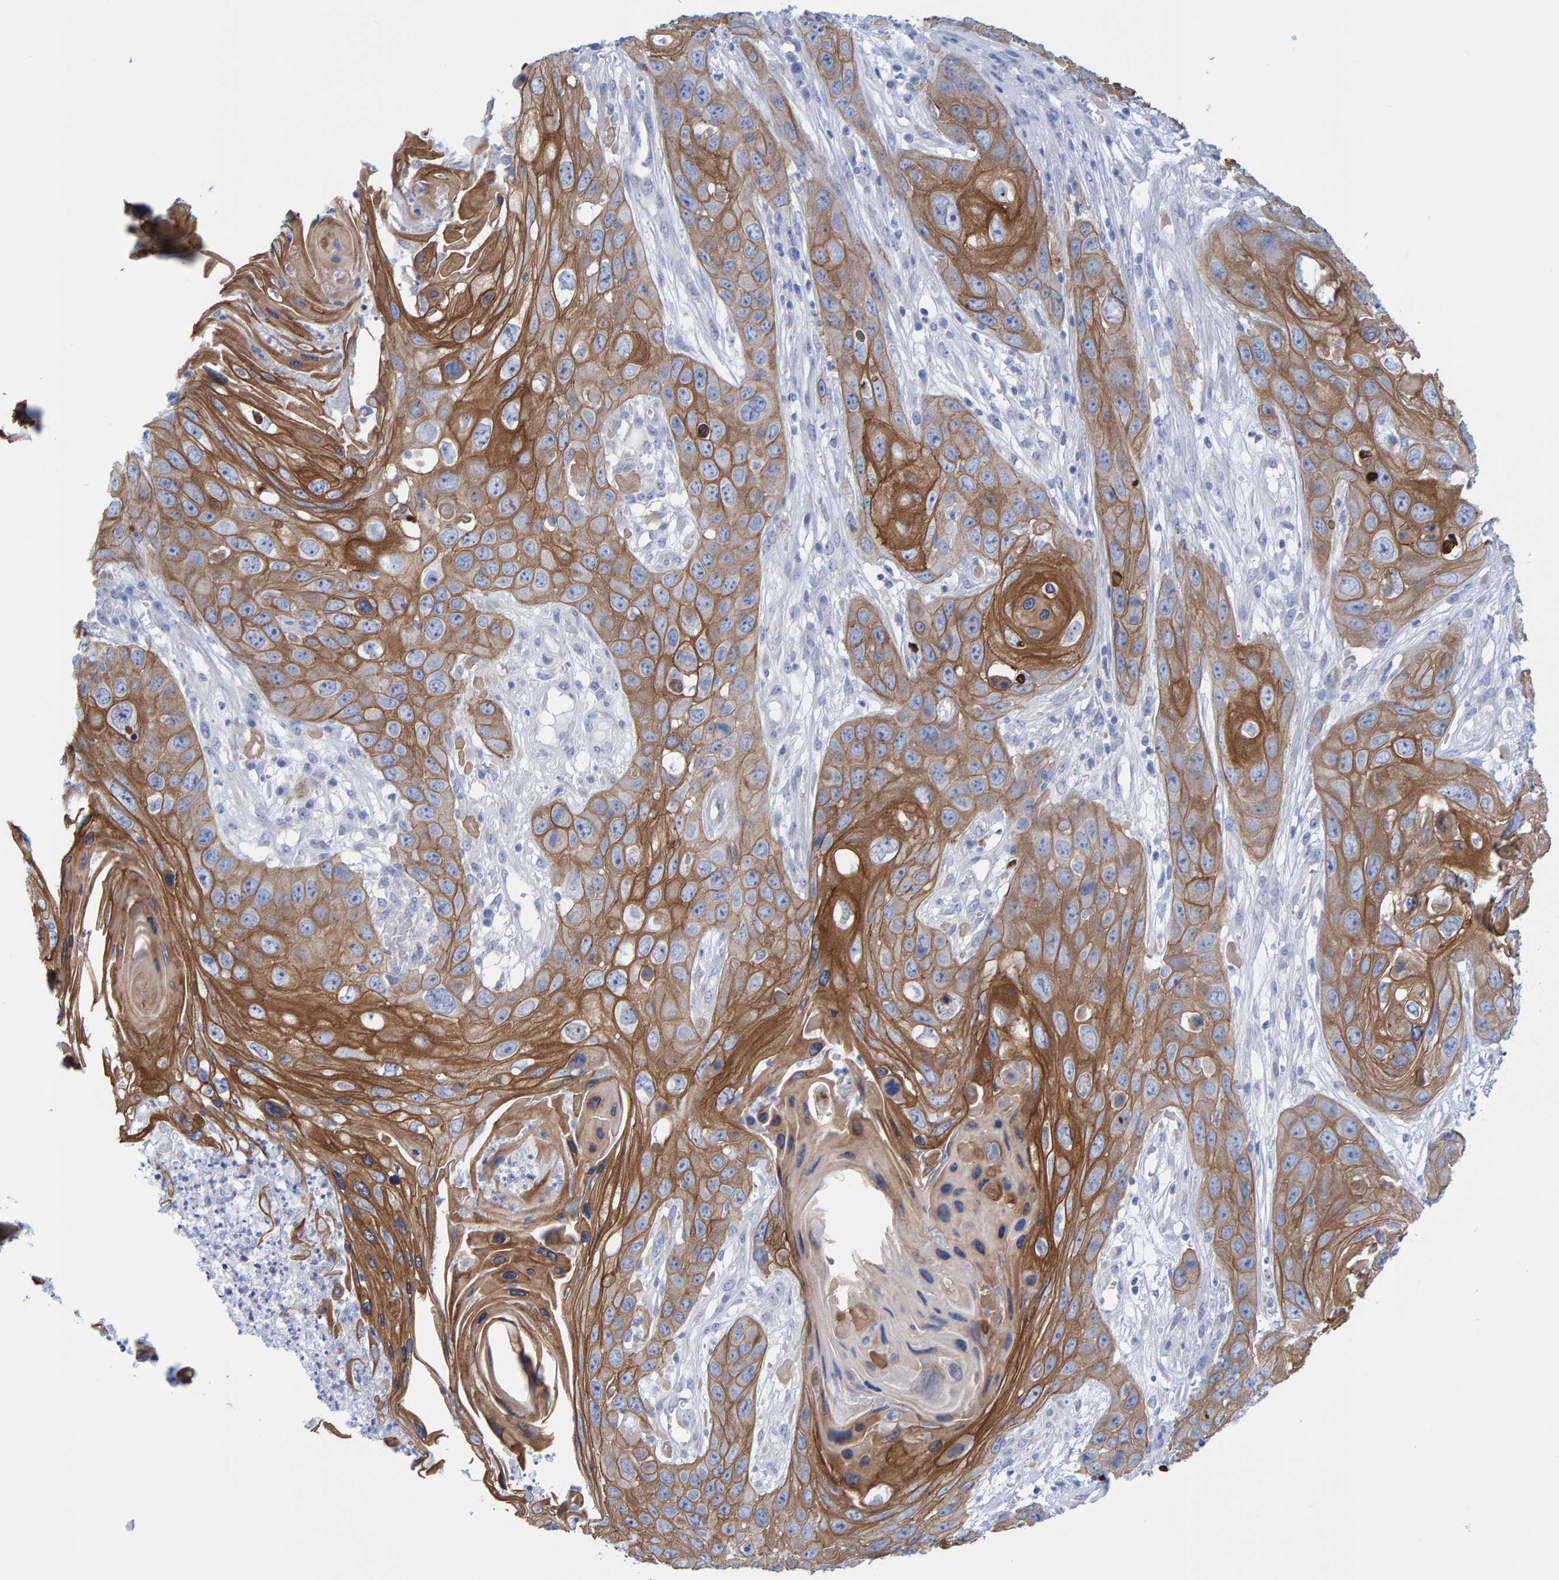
{"staining": {"intensity": "moderate", "quantity": ">75%", "location": "cytoplasmic/membranous"}, "tissue": "skin cancer", "cell_type": "Tumor cells", "image_type": "cancer", "snomed": [{"axis": "morphology", "description": "Squamous cell carcinoma, NOS"}, {"axis": "topography", "description": "Skin"}], "caption": "Immunohistochemical staining of skin squamous cell carcinoma shows moderate cytoplasmic/membranous protein staining in about >75% of tumor cells.", "gene": "JAKMIP3", "patient": {"sex": "male", "age": 55}}